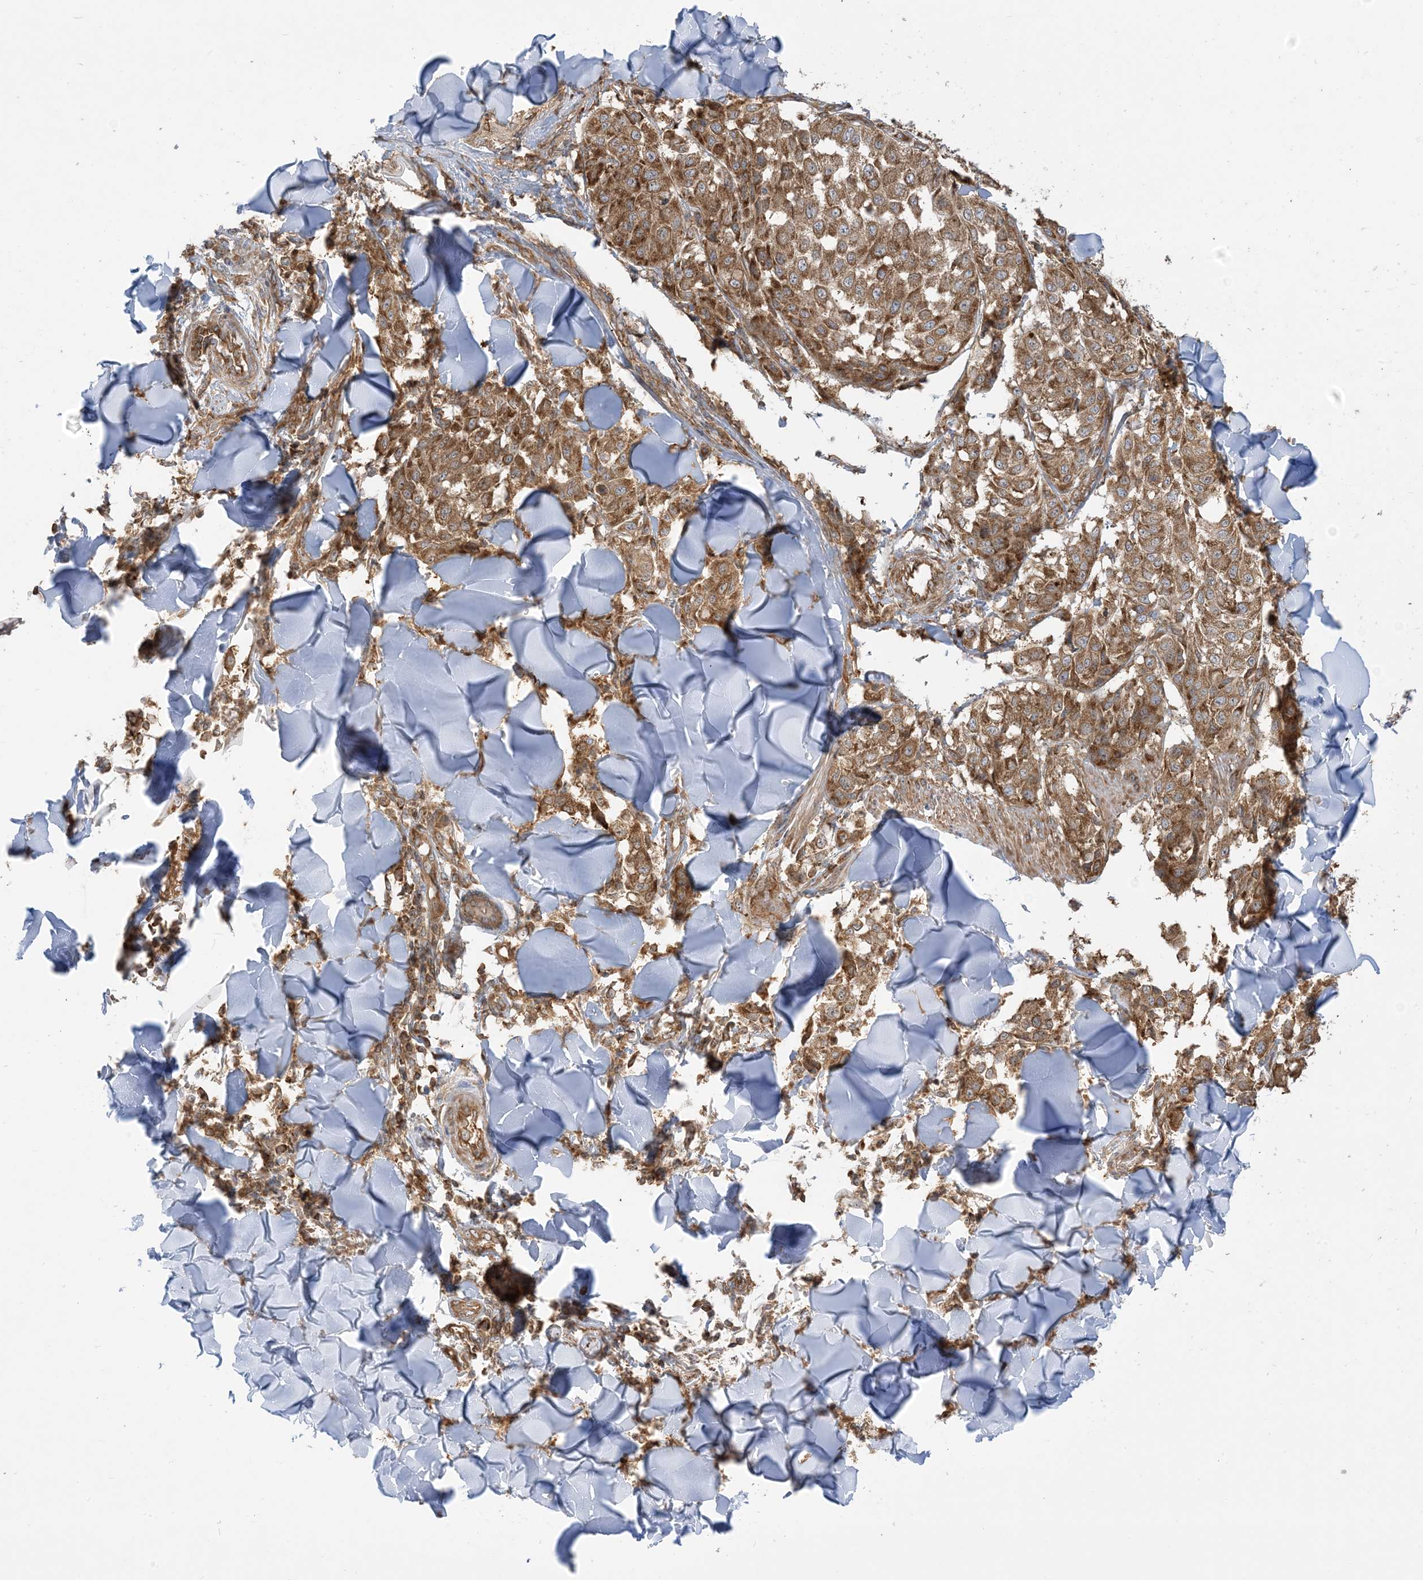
{"staining": {"intensity": "strong", "quantity": ">75%", "location": "cytoplasmic/membranous"}, "tissue": "melanoma", "cell_type": "Tumor cells", "image_type": "cancer", "snomed": [{"axis": "morphology", "description": "Malignant melanoma, NOS"}, {"axis": "topography", "description": "Skin"}], "caption": "An image showing strong cytoplasmic/membranous positivity in about >75% of tumor cells in melanoma, as visualized by brown immunohistochemical staining.", "gene": "SRP72", "patient": {"sex": "female", "age": 64}}